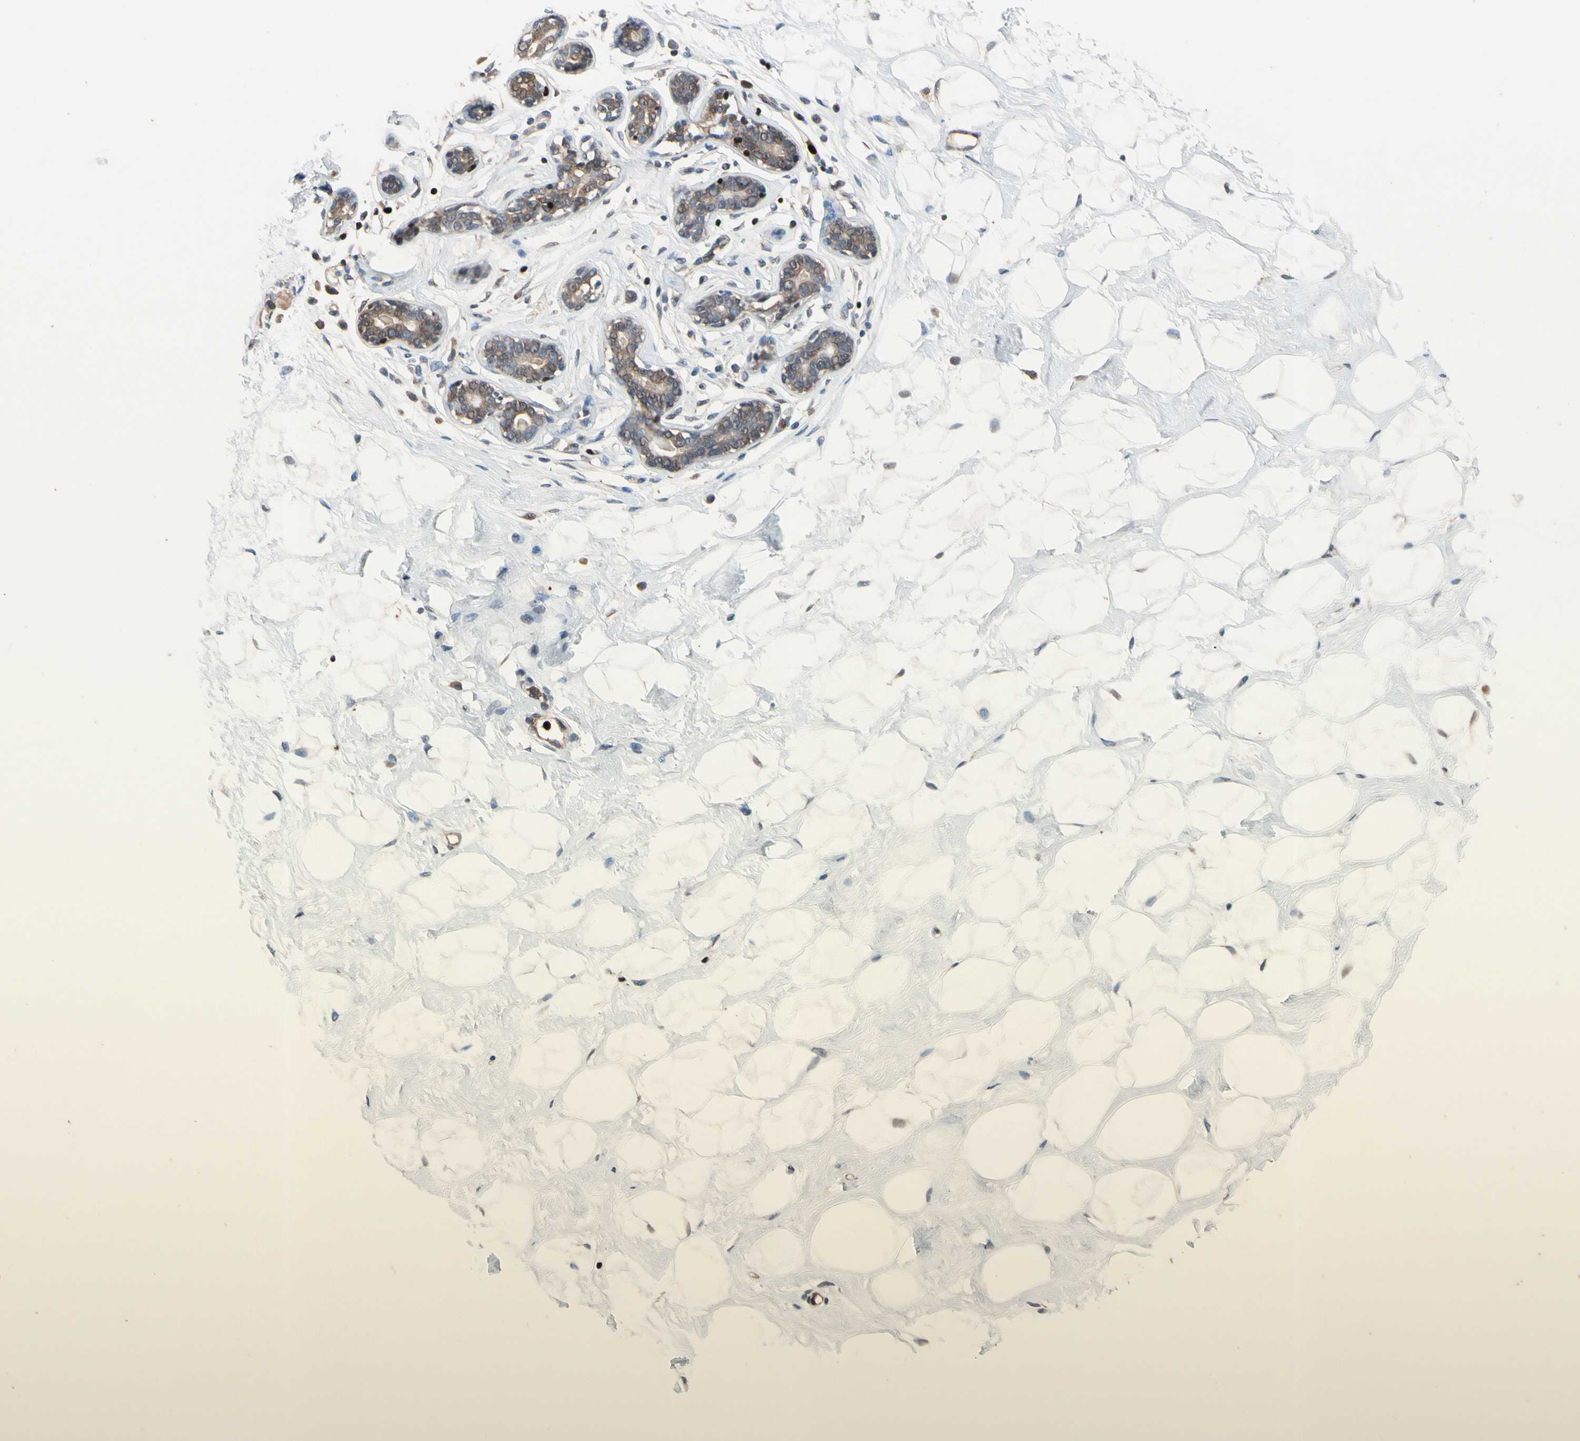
{"staining": {"intensity": "negative", "quantity": "none", "location": "none"}, "tissue": "breast", "cell_type": "Adipocytes", "image_type": "normal", "snomed": [{"axis": "morphology", "description": "Normal tissue, NOS"}, {"axis": "topography", "description": "Breast"}], "caption": "Immunohistochemical staining of unremarkable human breast displays no significant positivity in adipocytes.", "gene": "TBX21", "patient": {"sex": "female", "age": 23}}